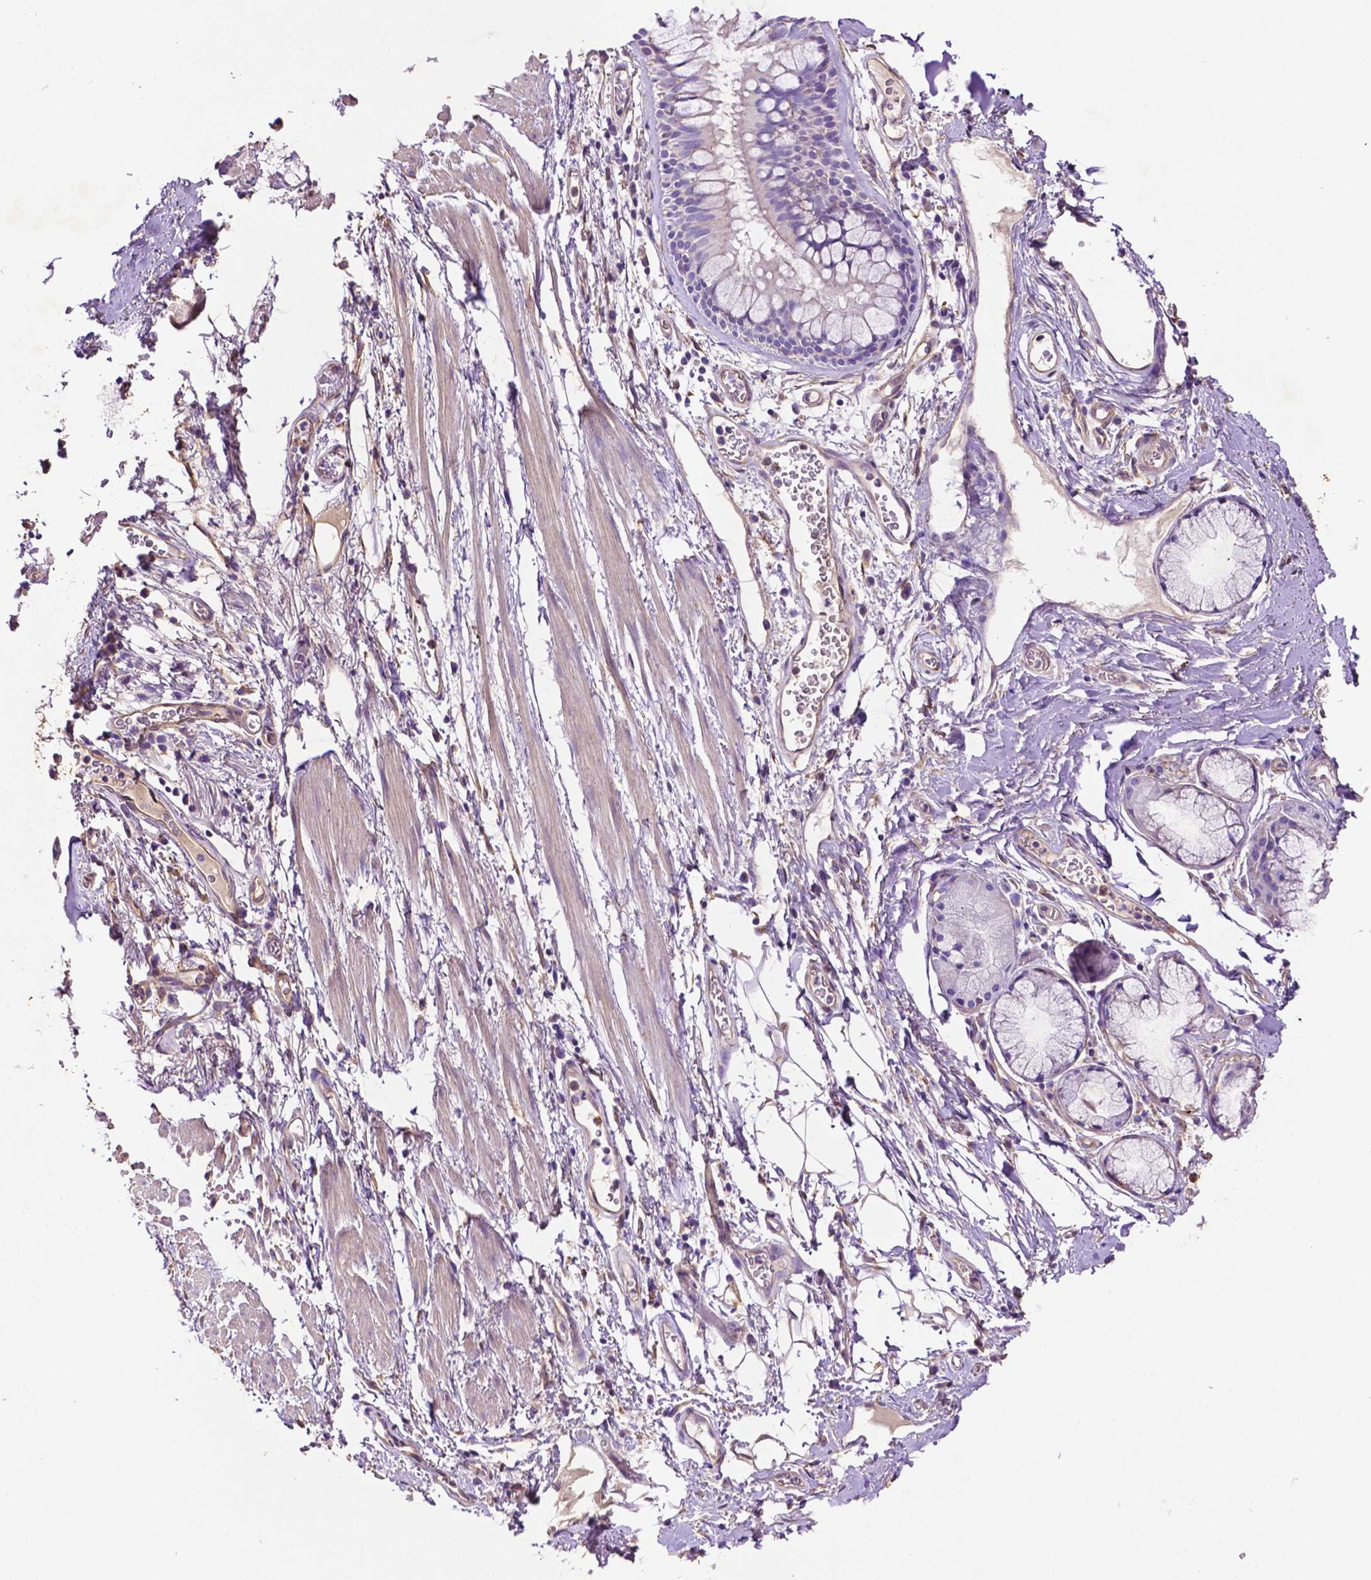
{"staining": {"intensity": "moderate", "quantity": "25%-75%", "location": "cytoplasmic/membranous"}, "tissue": "adipose tissue", "cell_type": "Adipocytes", "image_type": "normal", "snomed": [{"axis": "morphology", "description": "Normal tissue, NOS"}, {"axis": "topography", "description": "Bronchus"}, {"axis": "topography", "description": "Lung"}], "caption": "Approximately 25%-75% of adipocytes in normal adipose tissue demonstrate moderate cytoplasmic/membranous protein expression as visualized by brown immunohistochemical staining.", "gene": "GDPD5", "patient": {"sex": "female", "age": 57}}